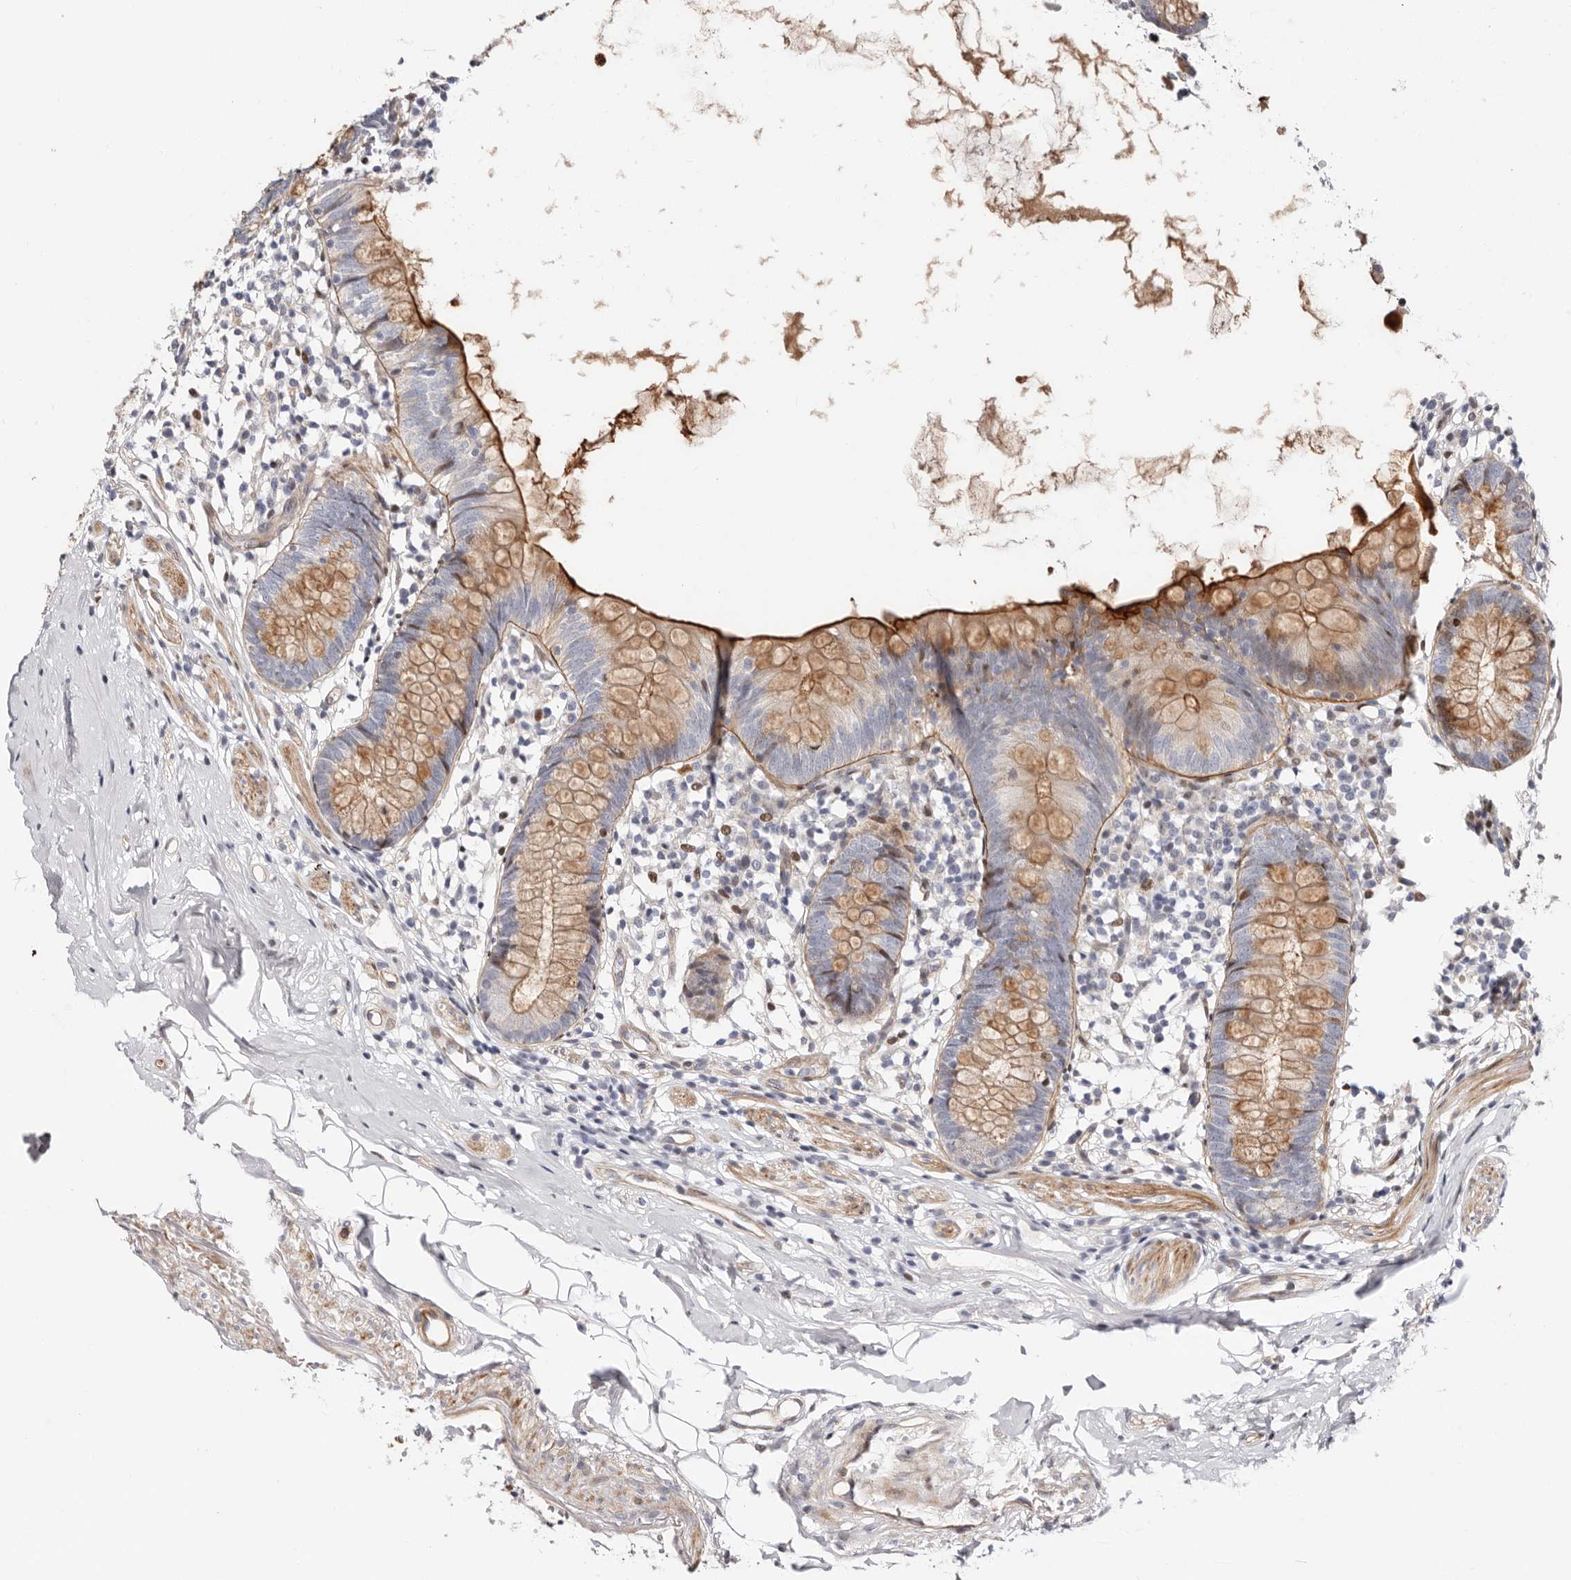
{"staining": {"intensity": "strong", "quantity": "<25%", "location": "cytoplasmic/membranous"}, "tissue": "appendix", "cell_type": "Glandular cells", "image_type": "normal", "snomed": [{"axis": "morphology", "description": "Normal tissue, NOS"}, {"axis": "topography", "description": "Appendix"}], "caption": "A high-resolution photomicrograph shows IHC staining of benign appendix, which reveals strong cytoplasmic/membranous positivity in about <25% of glandular cells.", "gene": "EPHX3", "patient": {"sex": "female", "age": 62}}